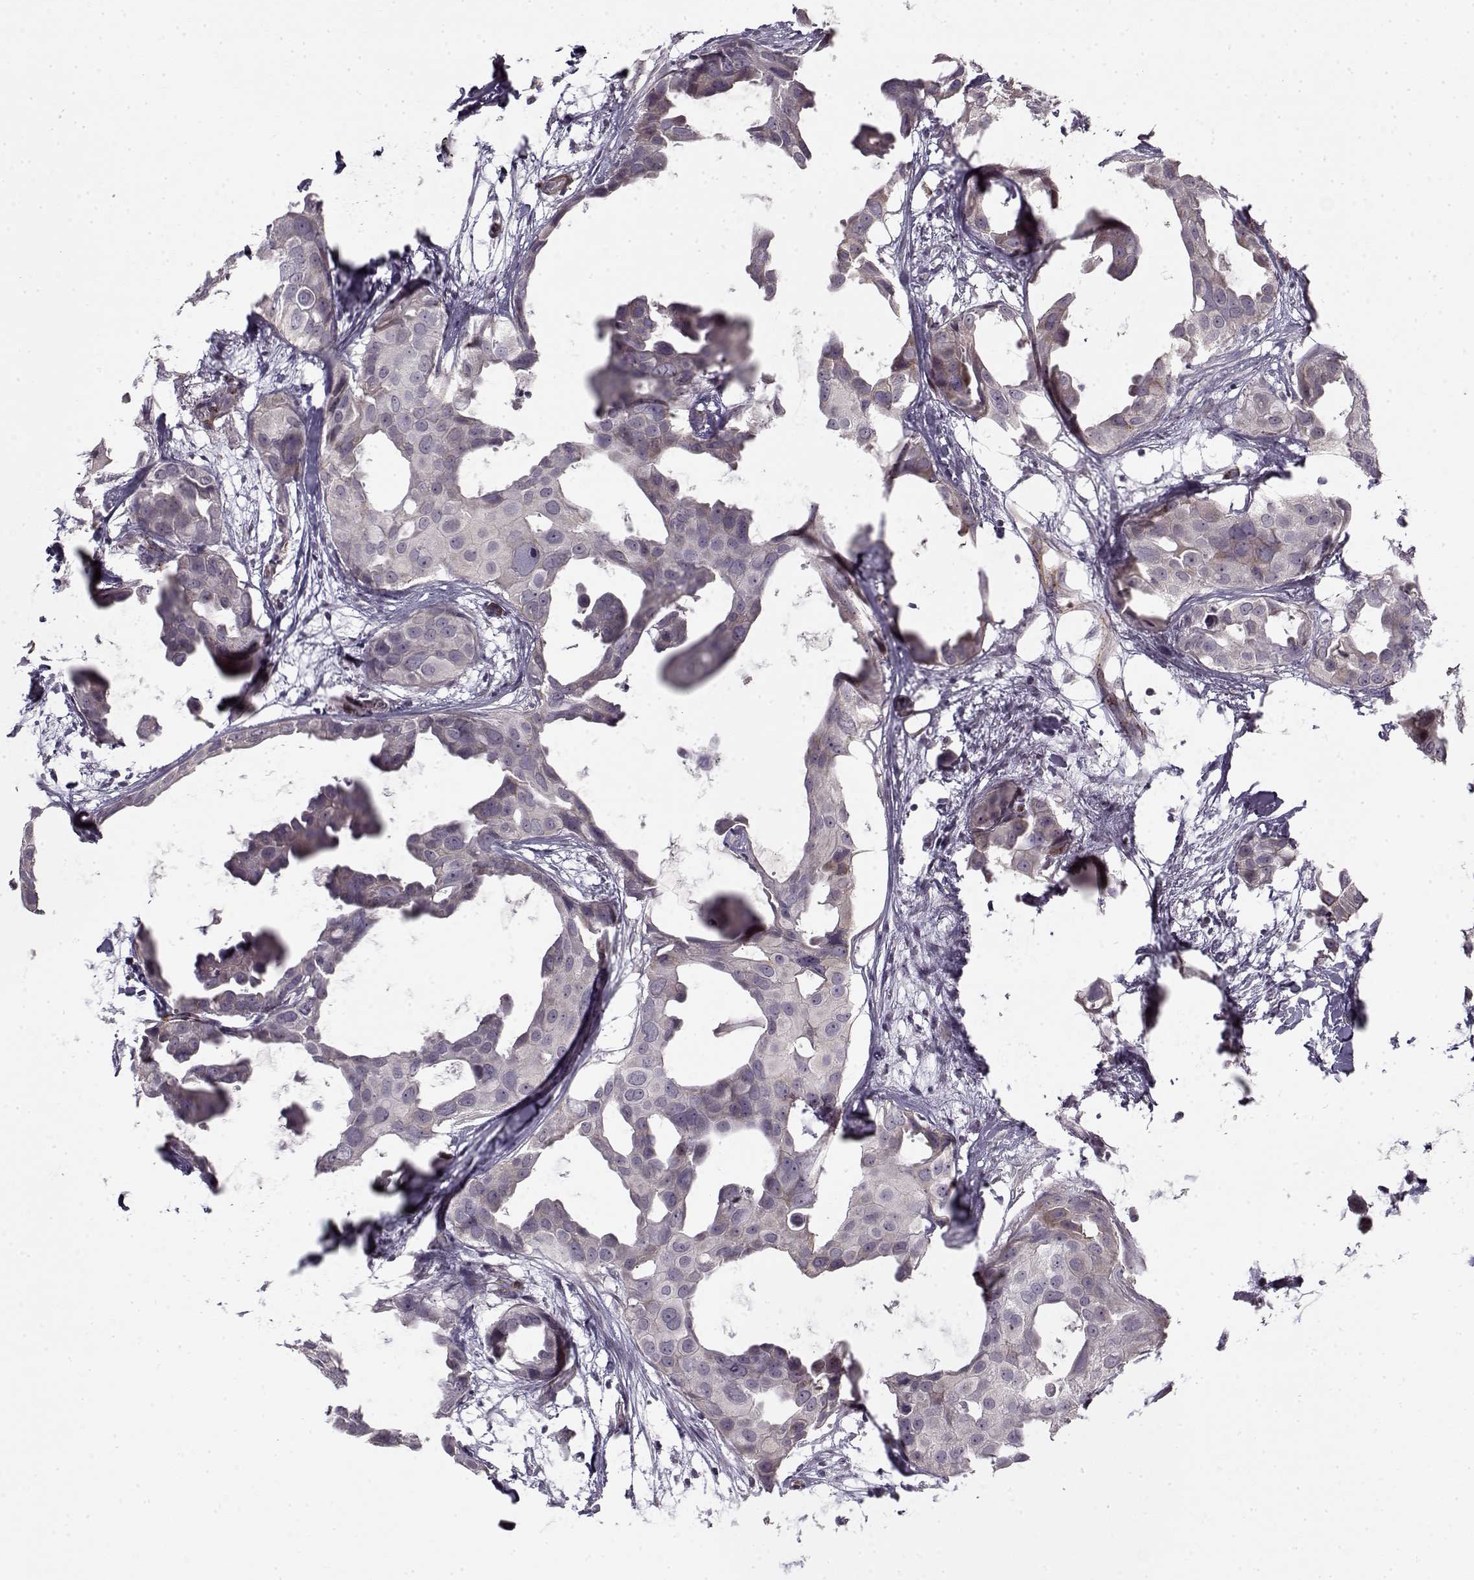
{"staining": {"intensity": "negative", "quantity": "none", "location": "none"}, "tissue": "breast cancer", "cell_type": "Tumor cells", "image_type": "cancer", "snomed": [{"axis": "morphology", "description": "Duct carcinoma"}, {"axis": "topography", "description": "Breast"}], "caption": "Immunohistochemistry (IHC) image of breast cancer (intraductal carcinoma) stained for a protein (brown), which demonstrates no staining in tumor cells.", "gene": "LAMB2", "patient": {"sex": "female", "age": 38}}